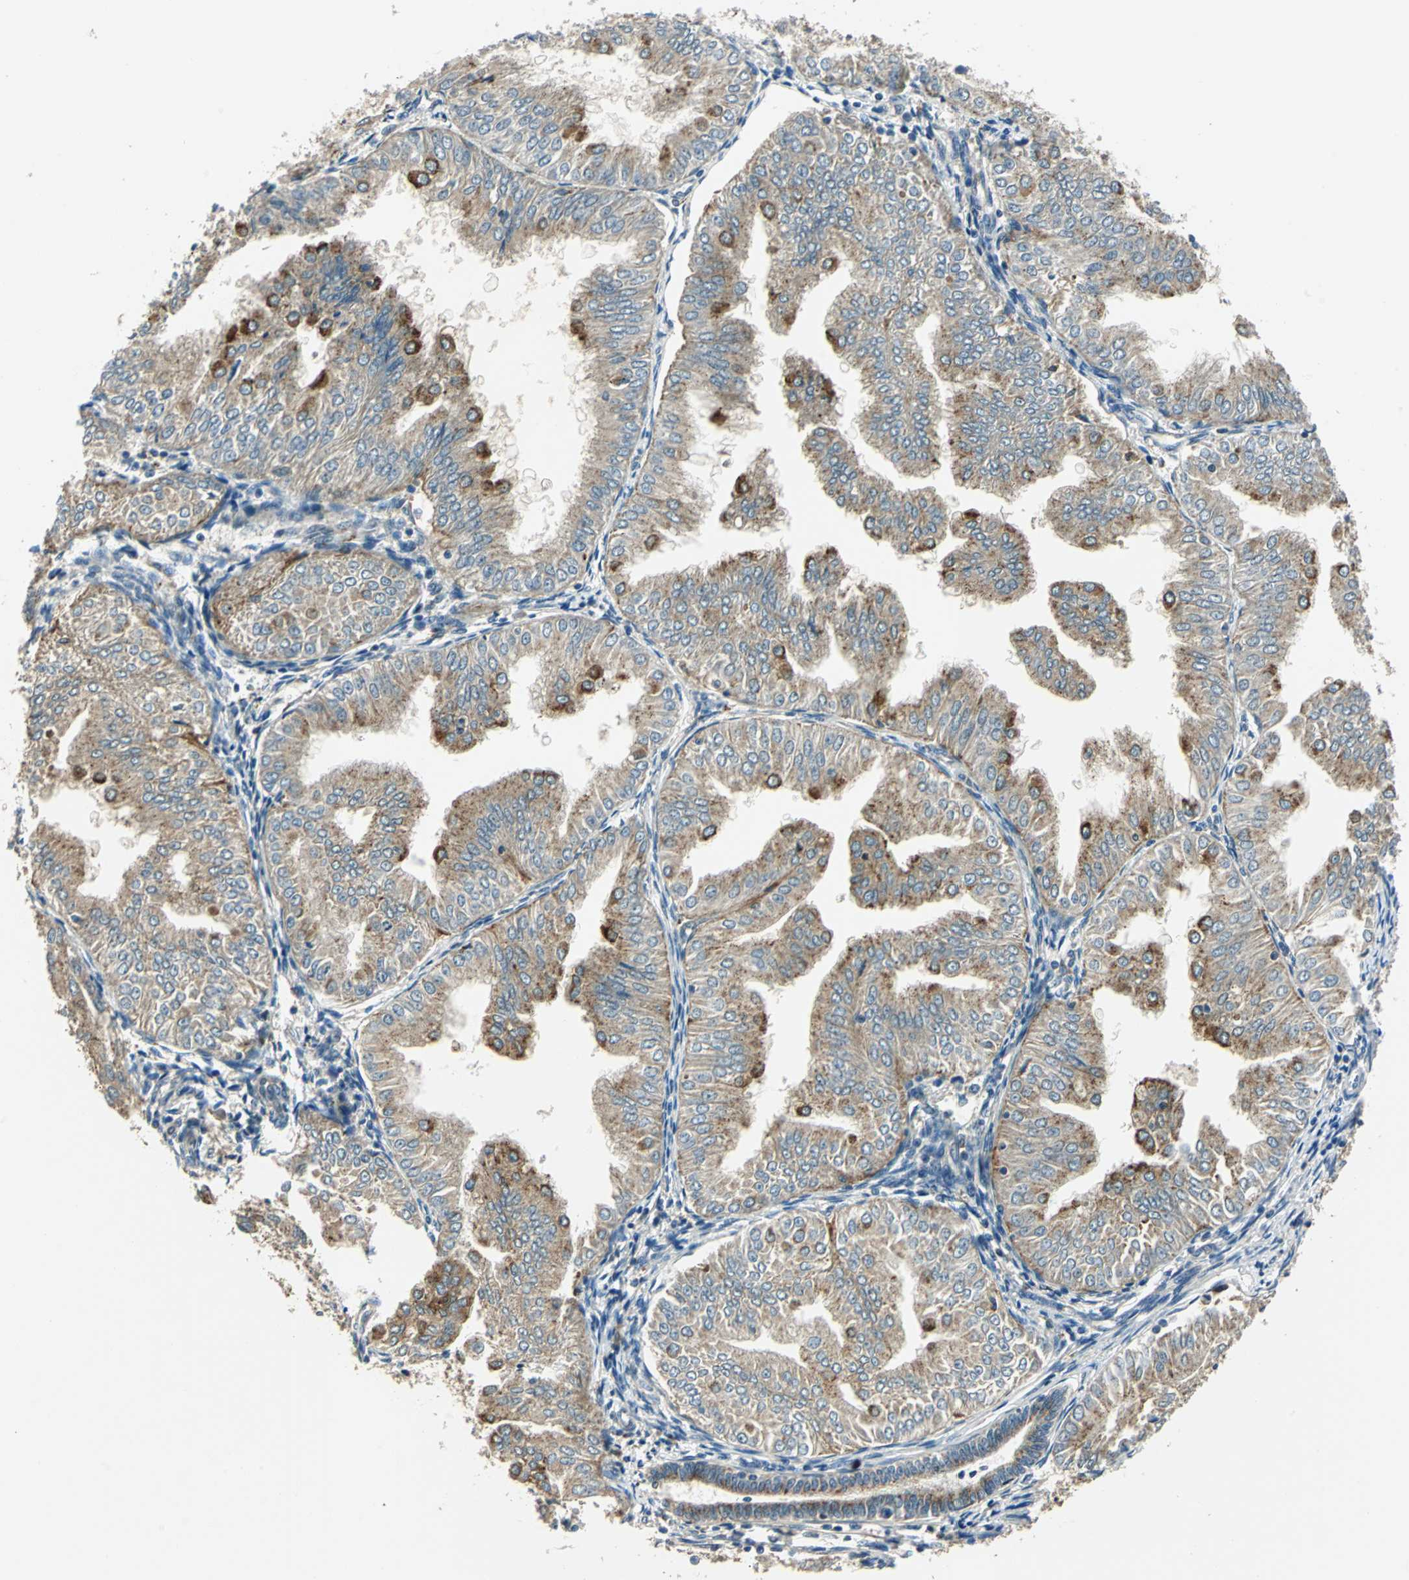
{"staining": {"intensity": "strong", "quantity": "<25%", "location": "cytoplasmic/membranous"}, "tissue": "endometrial cancer", "cell_type": "Tumor cells", "image_type": "cancer", "snomed": [{"axis": "morphology", "description": "Adenocarcinoma, NOS"}, {"axis": "topography", "description": "Endometrium"}], "caption": "Endometrial cancer stained with a protein marker reveals strong staining in tumor cells.", "gene": "NIT1", "patient": {"sex": "female", "age": 53}}